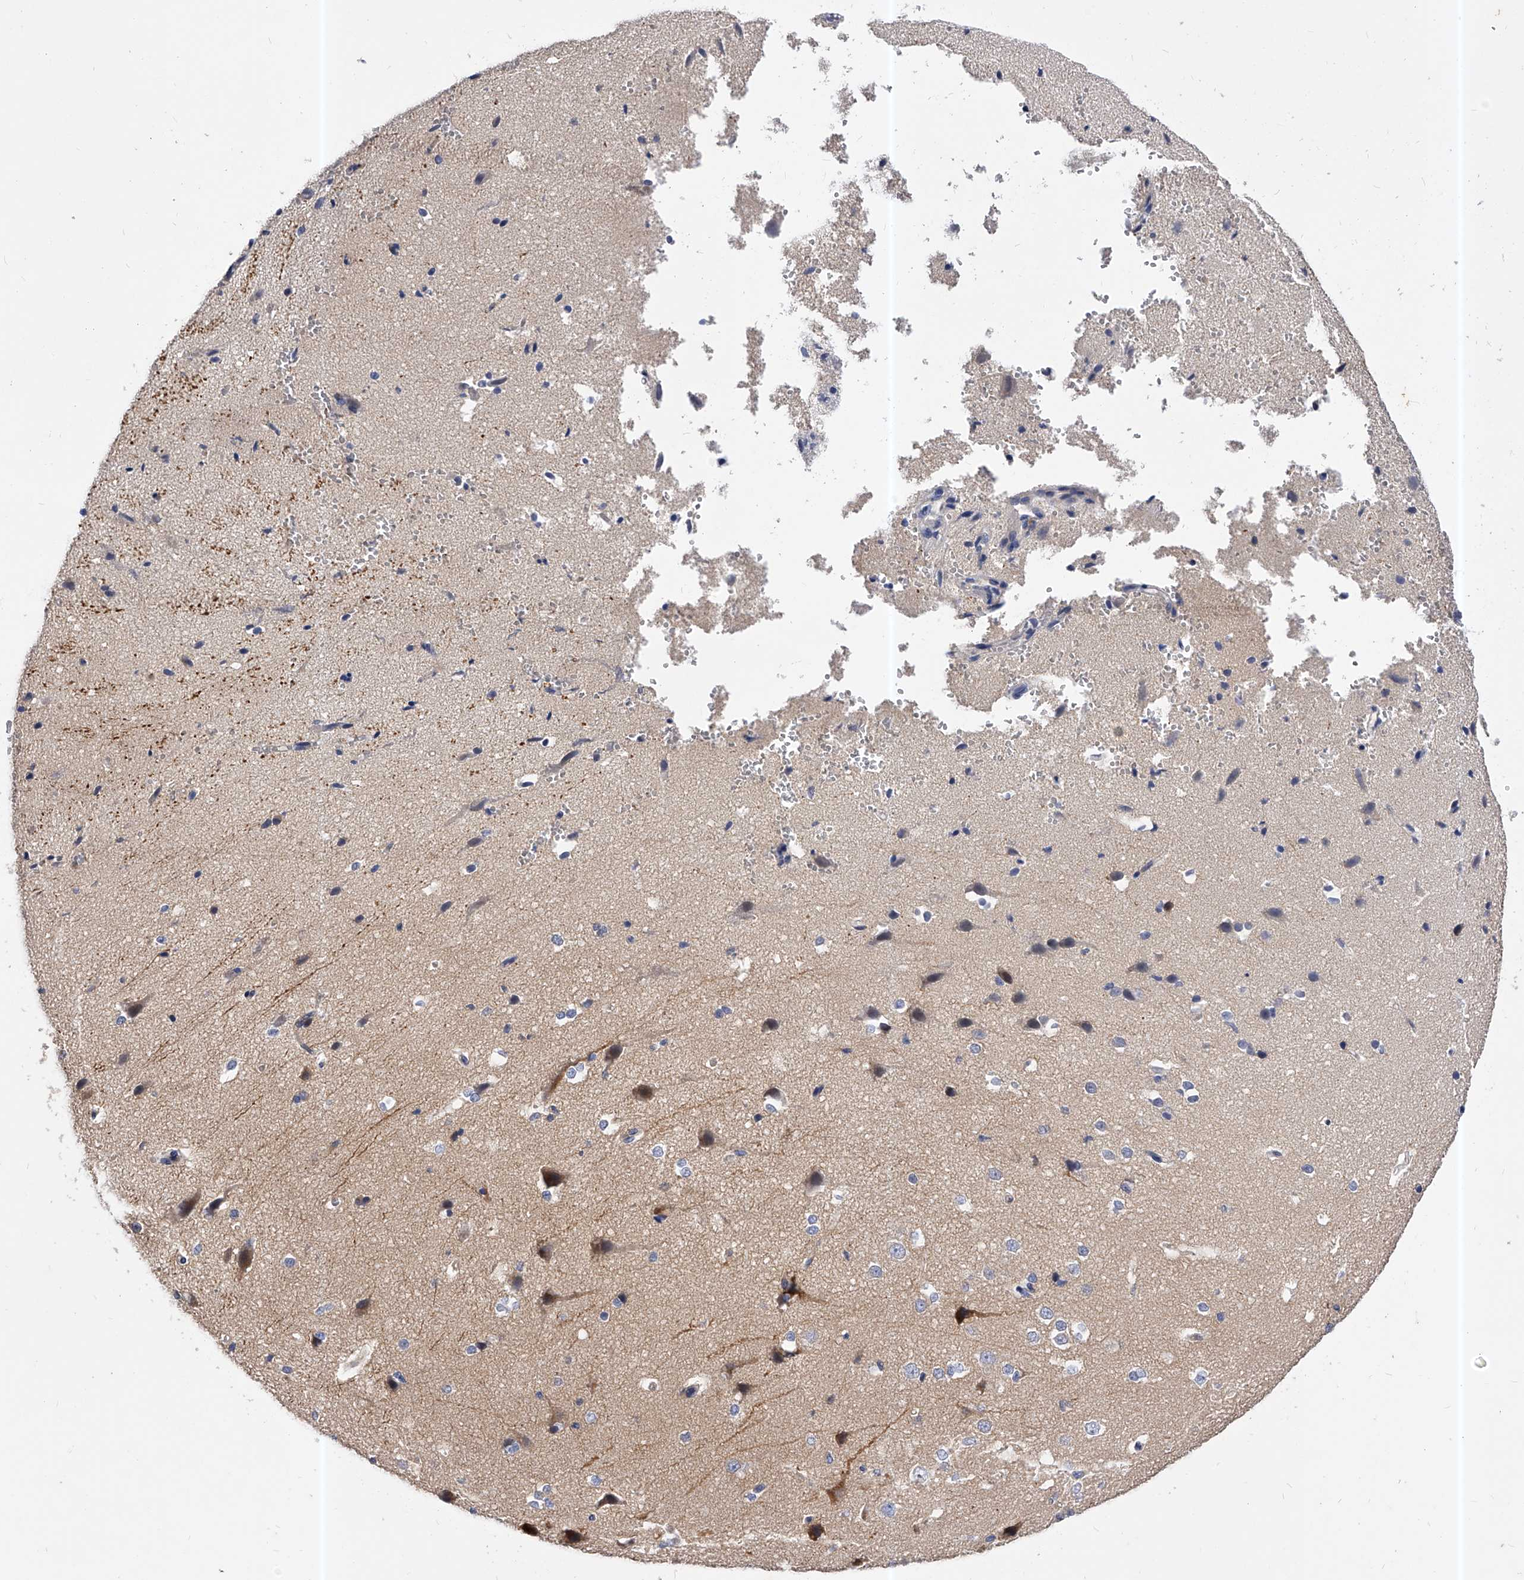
{"staining": {"intensity": "negative", "quantity": "none", "location": "none"}, "tissue": "cerebral cortex", "cell_type": "Endothelial cells", "image_type": "normal", "snomed": [{"axis": "morphology", "description": "Normal tissue, NOS"}, {"axis": "morphology", "description": "Developmental malformation"}, {"axis": "topography", "description": "Cerebral cortex"}], "caption": "Immunohistochemistry (IHC) of normal cerebral cortex displays no expression in endothelial cells.", "gene": "PPP5C", "patient": {"sex": "female", "age": 30}}